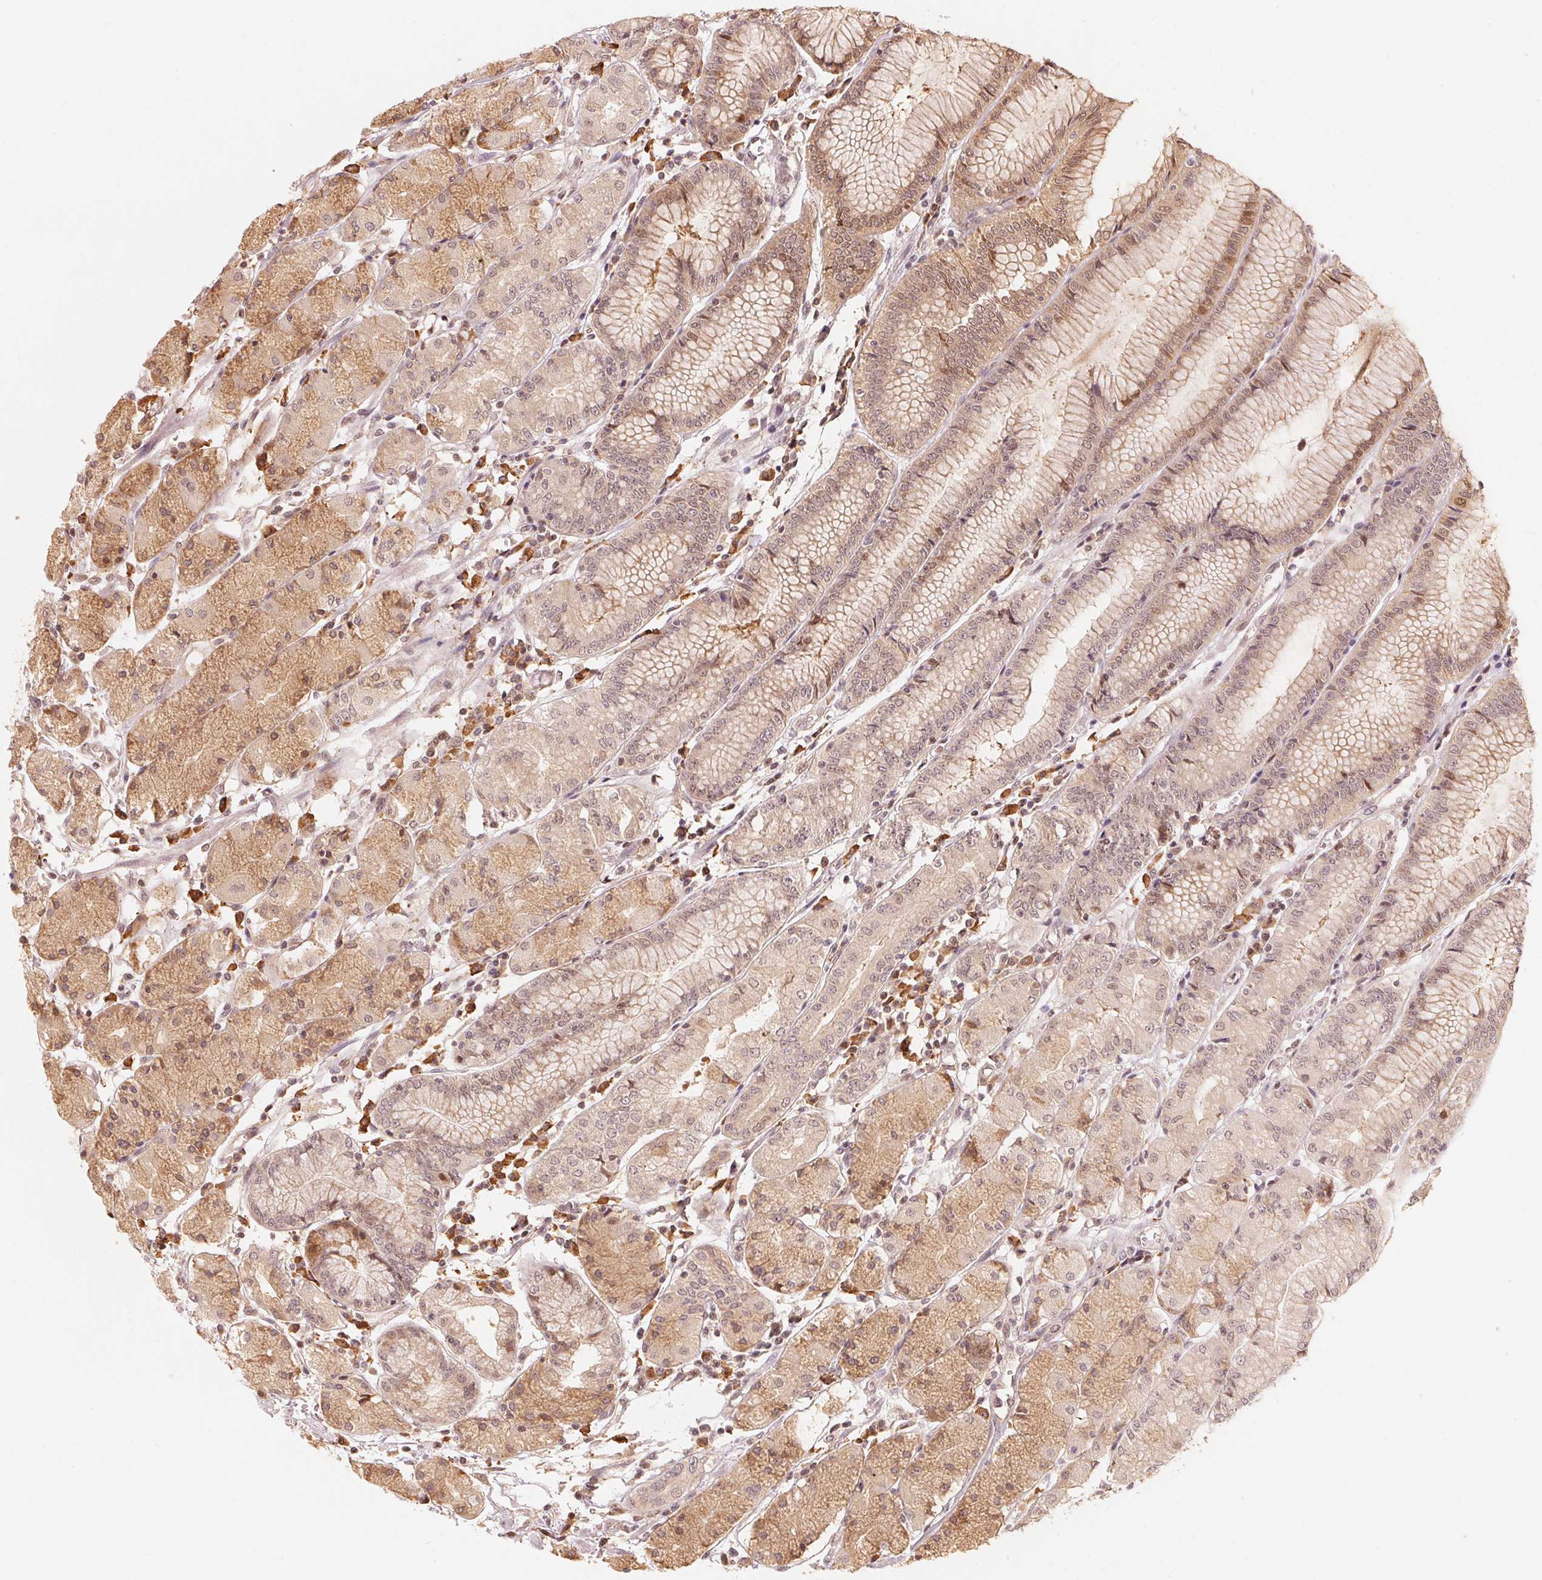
{"staining": {"intensity": "moderate", "quantity": "25%-75%", "location": "cytoplasmic/membranous,nuclear"}, "tissue": "stomach", "cell_type": "Glandular cells", "image_type": "normal", "snomed": [{"axis": "morphology", "description": "Normal tissue, NOS"}, {"axis": "topography", "description": "Stomach, upper"}], "caption": "Immunohistochemistry image of benign stomach stained for a protein (brown), which reveals medium levels of moderate cytoplasmic/membranous,nuclear staining in about 25%-75% of glandular cells.", "gene": "PRKN", "patient": {"sex": "male", "age": 69}}